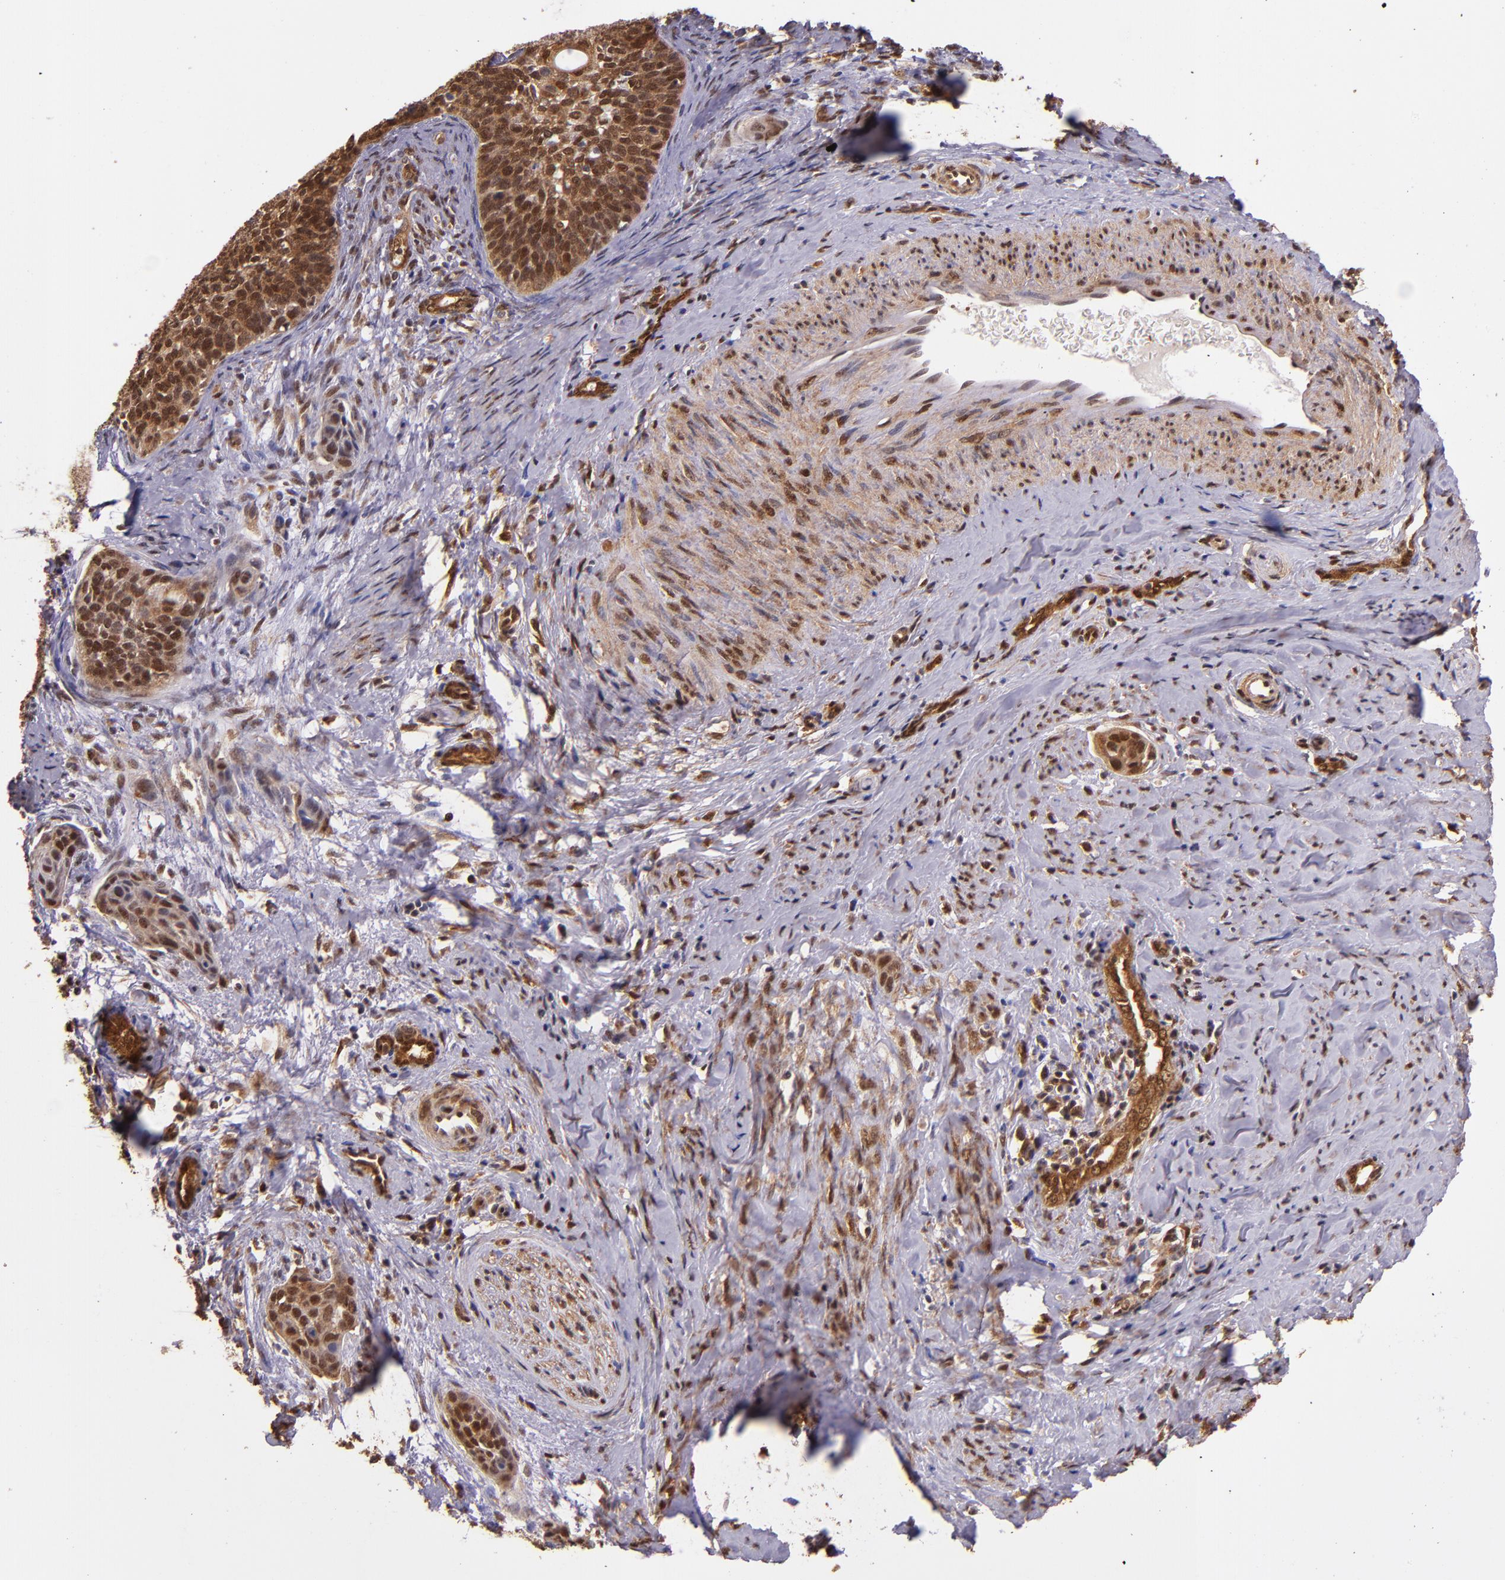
{"staining": {"intensity": "moderate", "quantity": ">75%", "location": "cytoplasmic/membranous,nuclear"}, "tissue": "cervical cancer", "cell_type": "Tumor cells", "image_type": "cancer", "snomed": [{"axis": "morphology", "description": "Squamous cell carcinoma, NOS"}, {"axis": "topography", "description": "Cervix"}], "caption": "Approximately >75% of tumor cells in human squamous cell carcinoma (cervical) reveal moderate cytoplasmic/membranous and nuclear protein positivity as visualized by brown immunohistochemical staining.", "gene": "STAT6", "patient": {"sex": "female", "age": 33}}